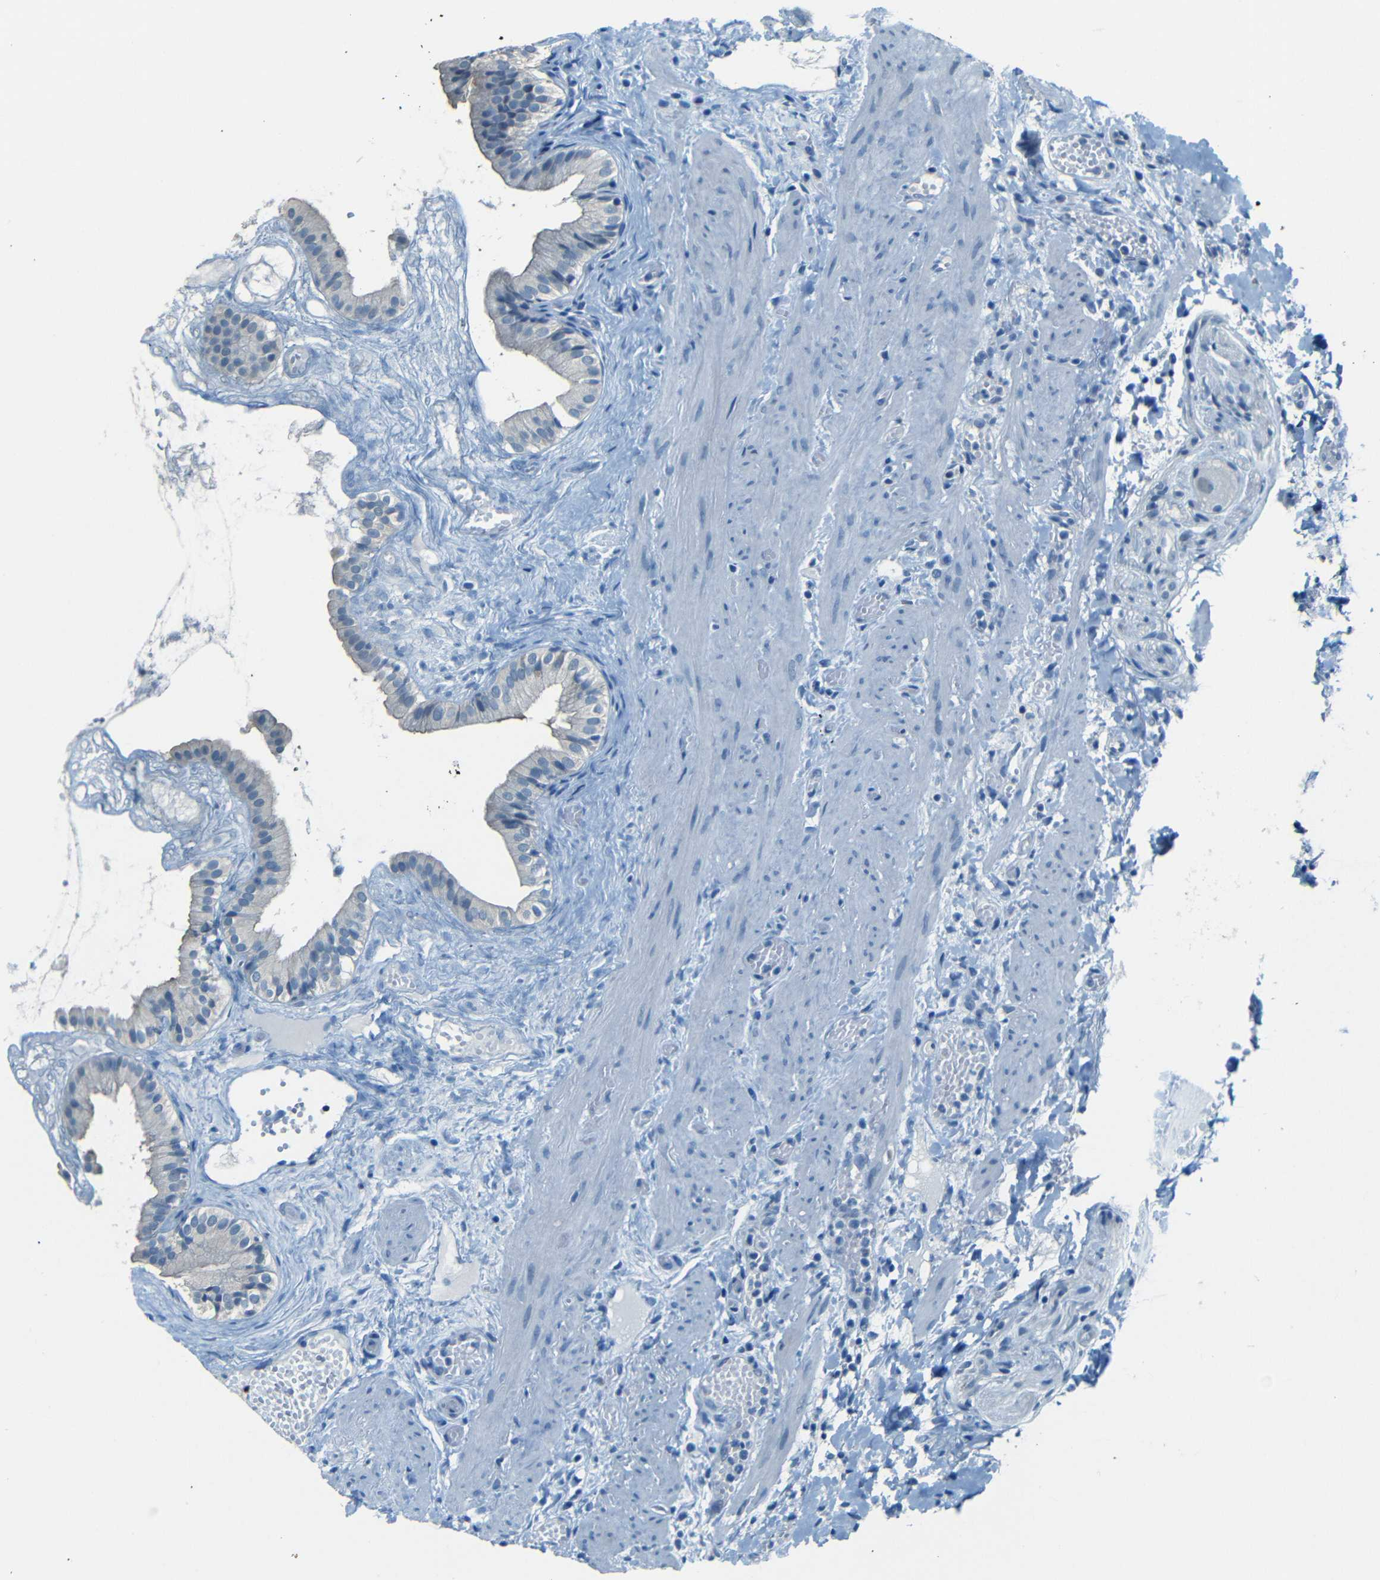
{"staining": {"intensity": "weak", "quantity": "<25%", "location": "cytoplasmic/membranous"}, "tissue": "gallbladder", "cell_type": "Glandular cells", "image_type": "normal", "snomed": [{"axis": "morphology", "description": "Normal tissue, NOS"}, {"axis": "topography", "description": "Gallbladder"}], "caption": "Photomicrograph shows no significant protein positivity in glandular cells of unremarkable gallbladder. (Brightfield microscopy of DAB (3,3'-diaminobenzidine) immunohistochemistry at high magnification).", "gene": "ZMAT1", "patient": {"sex": "female", "age": 26}}